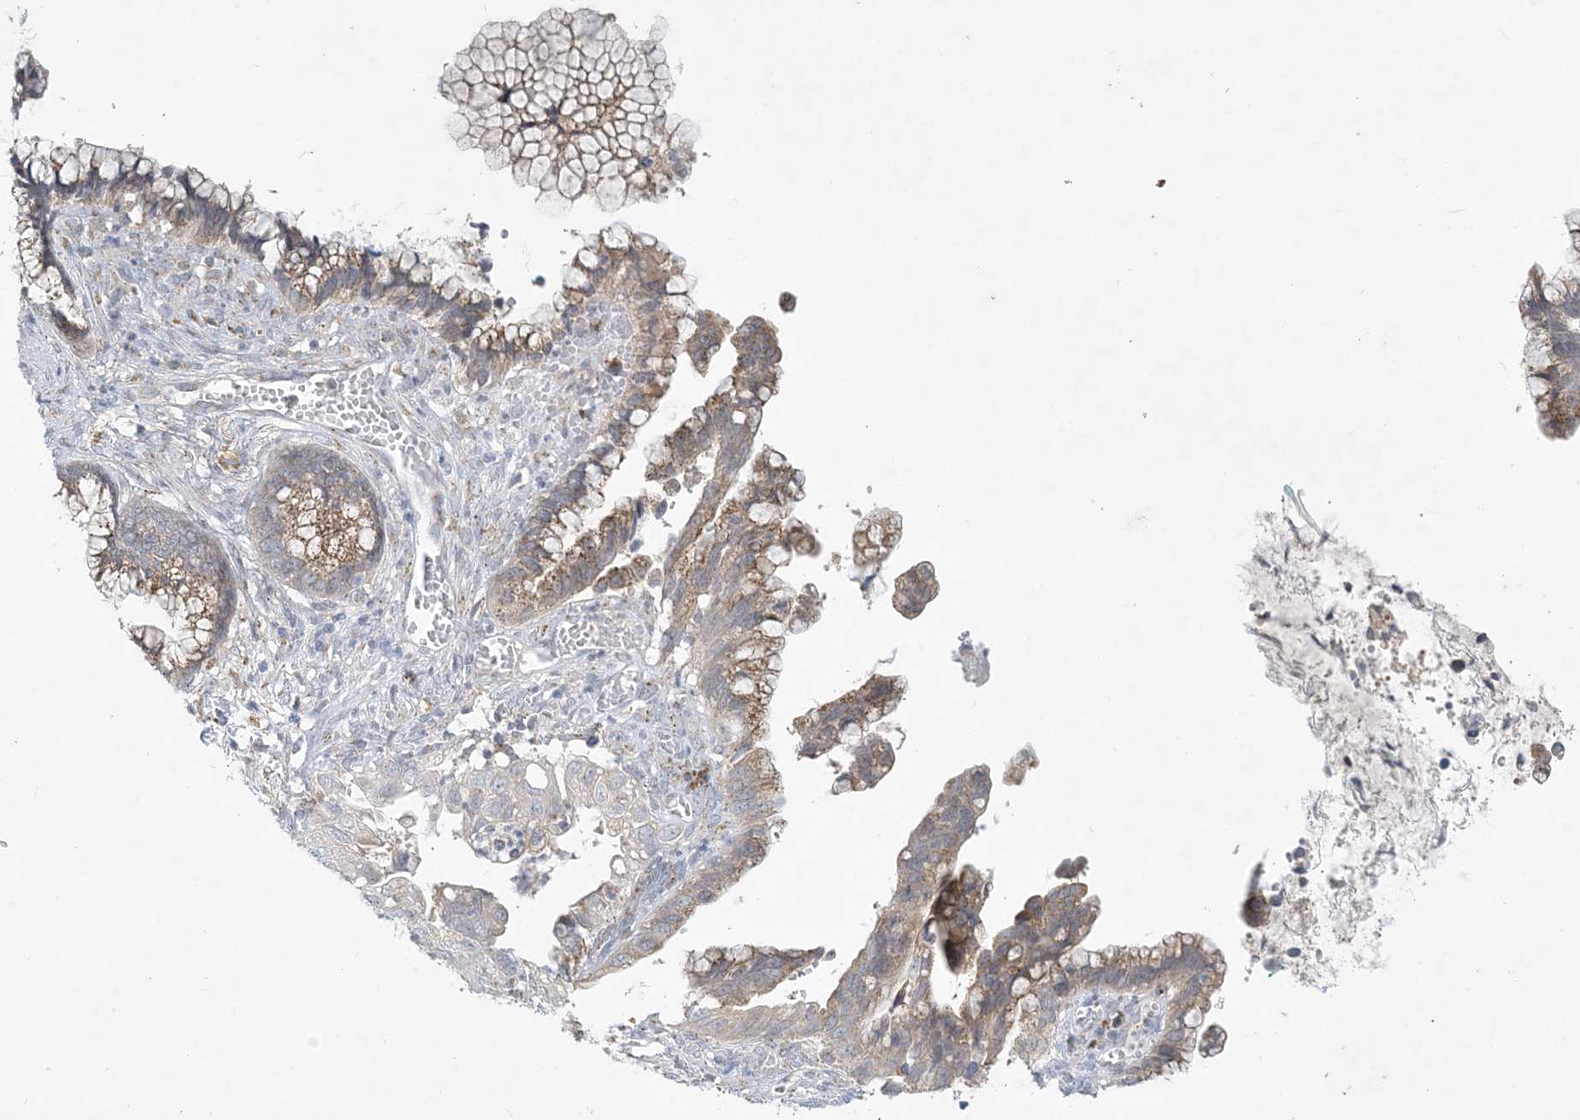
{"staining": {"intensity": "moderate", "quantity": ">75%", "location": "cytoplasmic/membranous"}, "tissue": "cervical cancer", "cell_type": "Tumor cells", "image_type": "cancer", "snomed": [{"axis": "morphology", "description": "Adenocarcinoma, NOS"}, {"axis": "topography", "description": "Cervix"}], "caption": "This photomicrograph exhibits IHC staining of cervical cancer (adenocarcinoma), with medium moderate cytoplasmic/membranous staining in approximately >75% of tumor cells.", "gene": "CCDC14", "patient": {"sex": "female", "age": 44}}